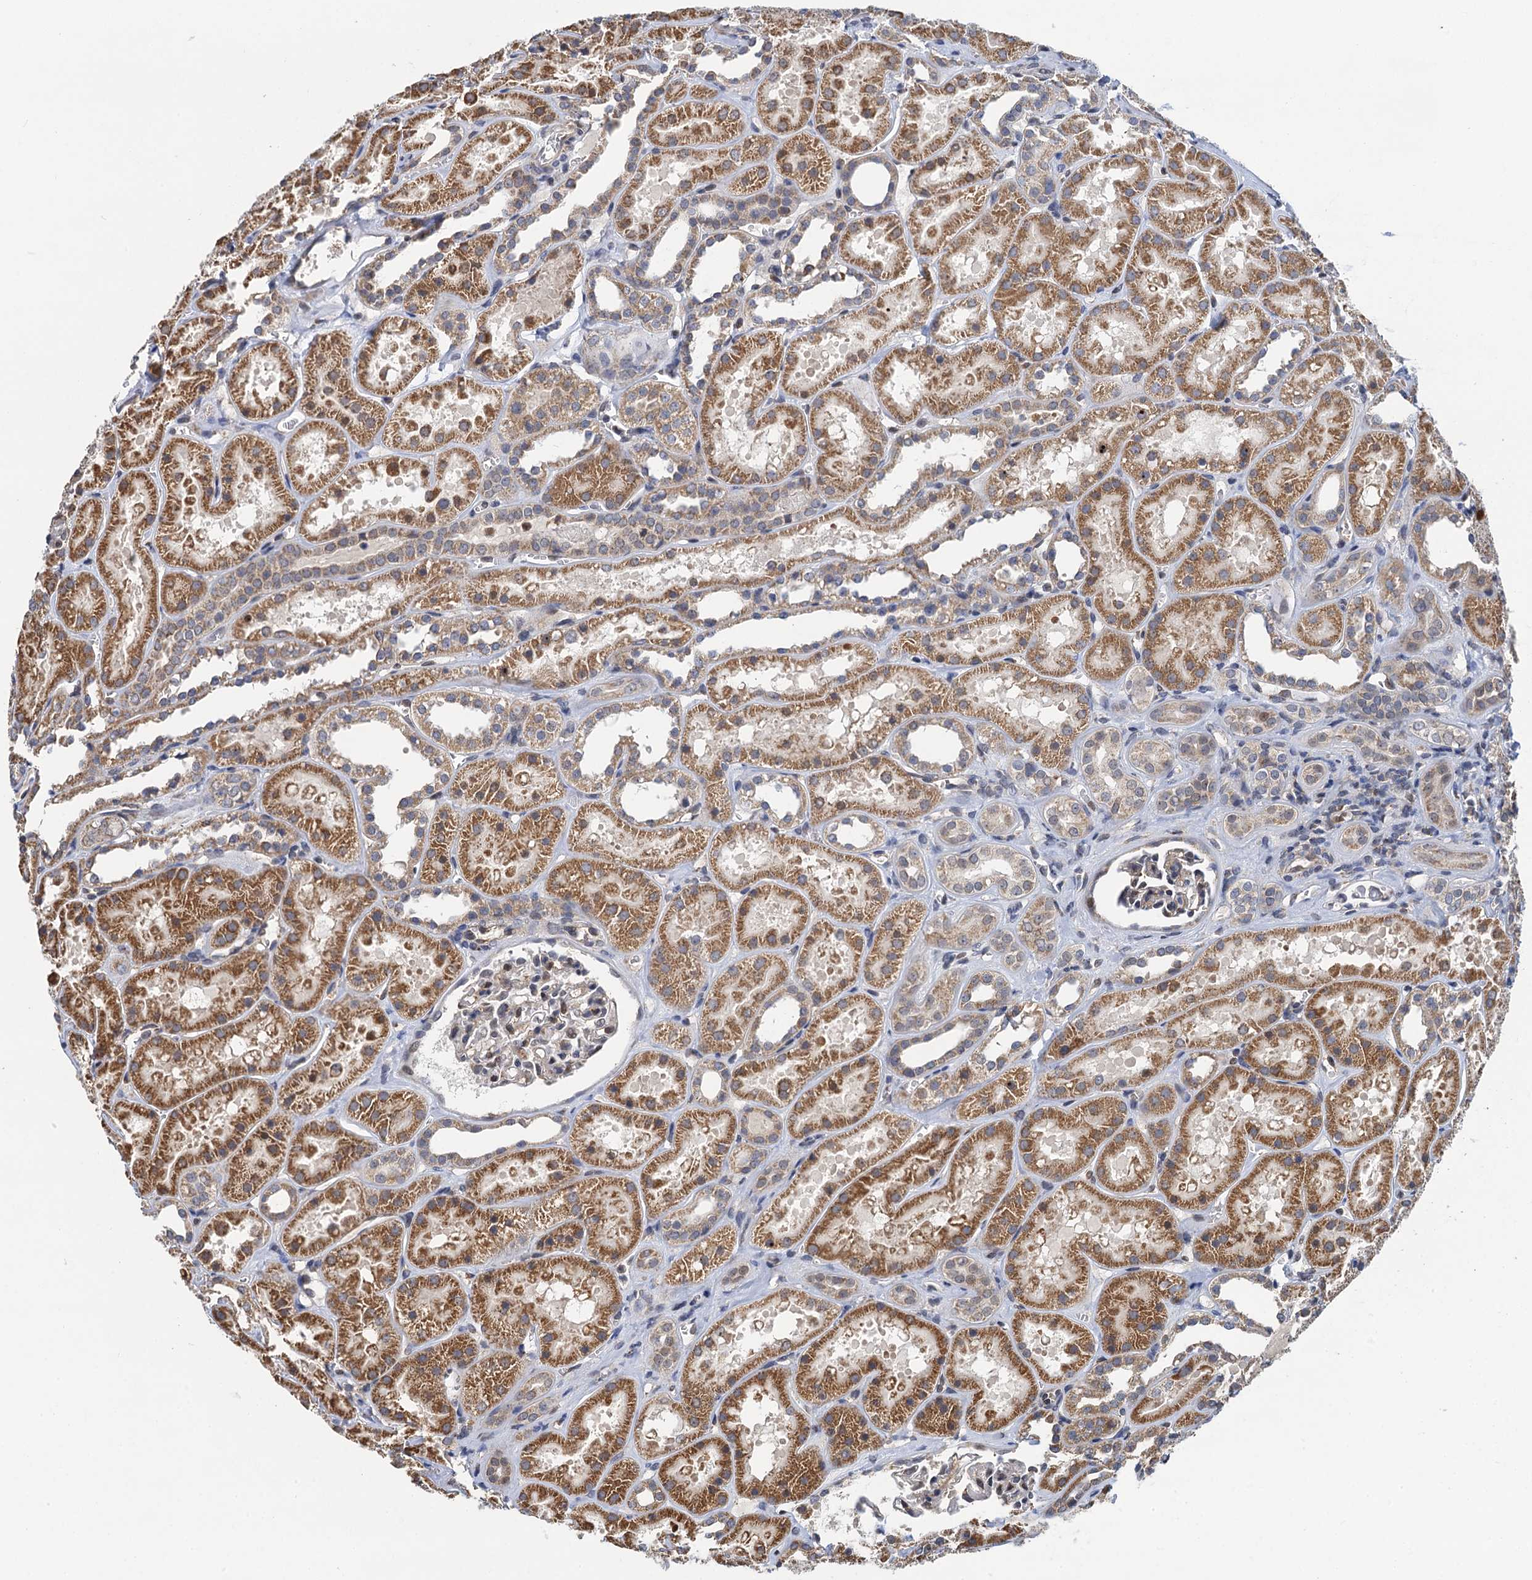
{"staining": {"intensity": "moderate", "quantity": "<25%", "location": "nuclear"}, "tissue": "kidney", "cell_type": "Cells in glomeruli", "image_type": "normal", "snomed": [{"axis": "morphology", "description": "Normal tissue, NOS"}, {"axis": "topography", "description": "Kidney"}], "caption": "Unremarkable kidney shows moderate nuclear staining in about <25% of cells in glomeruli, visualized by immunohistochemistry. (DAB (3,3'-diaminobenzidine) = brown stain, brightfield microscopy at high magnification).", "gene": "CMPK2", "patient": {"sex": "female", "age": 41}}